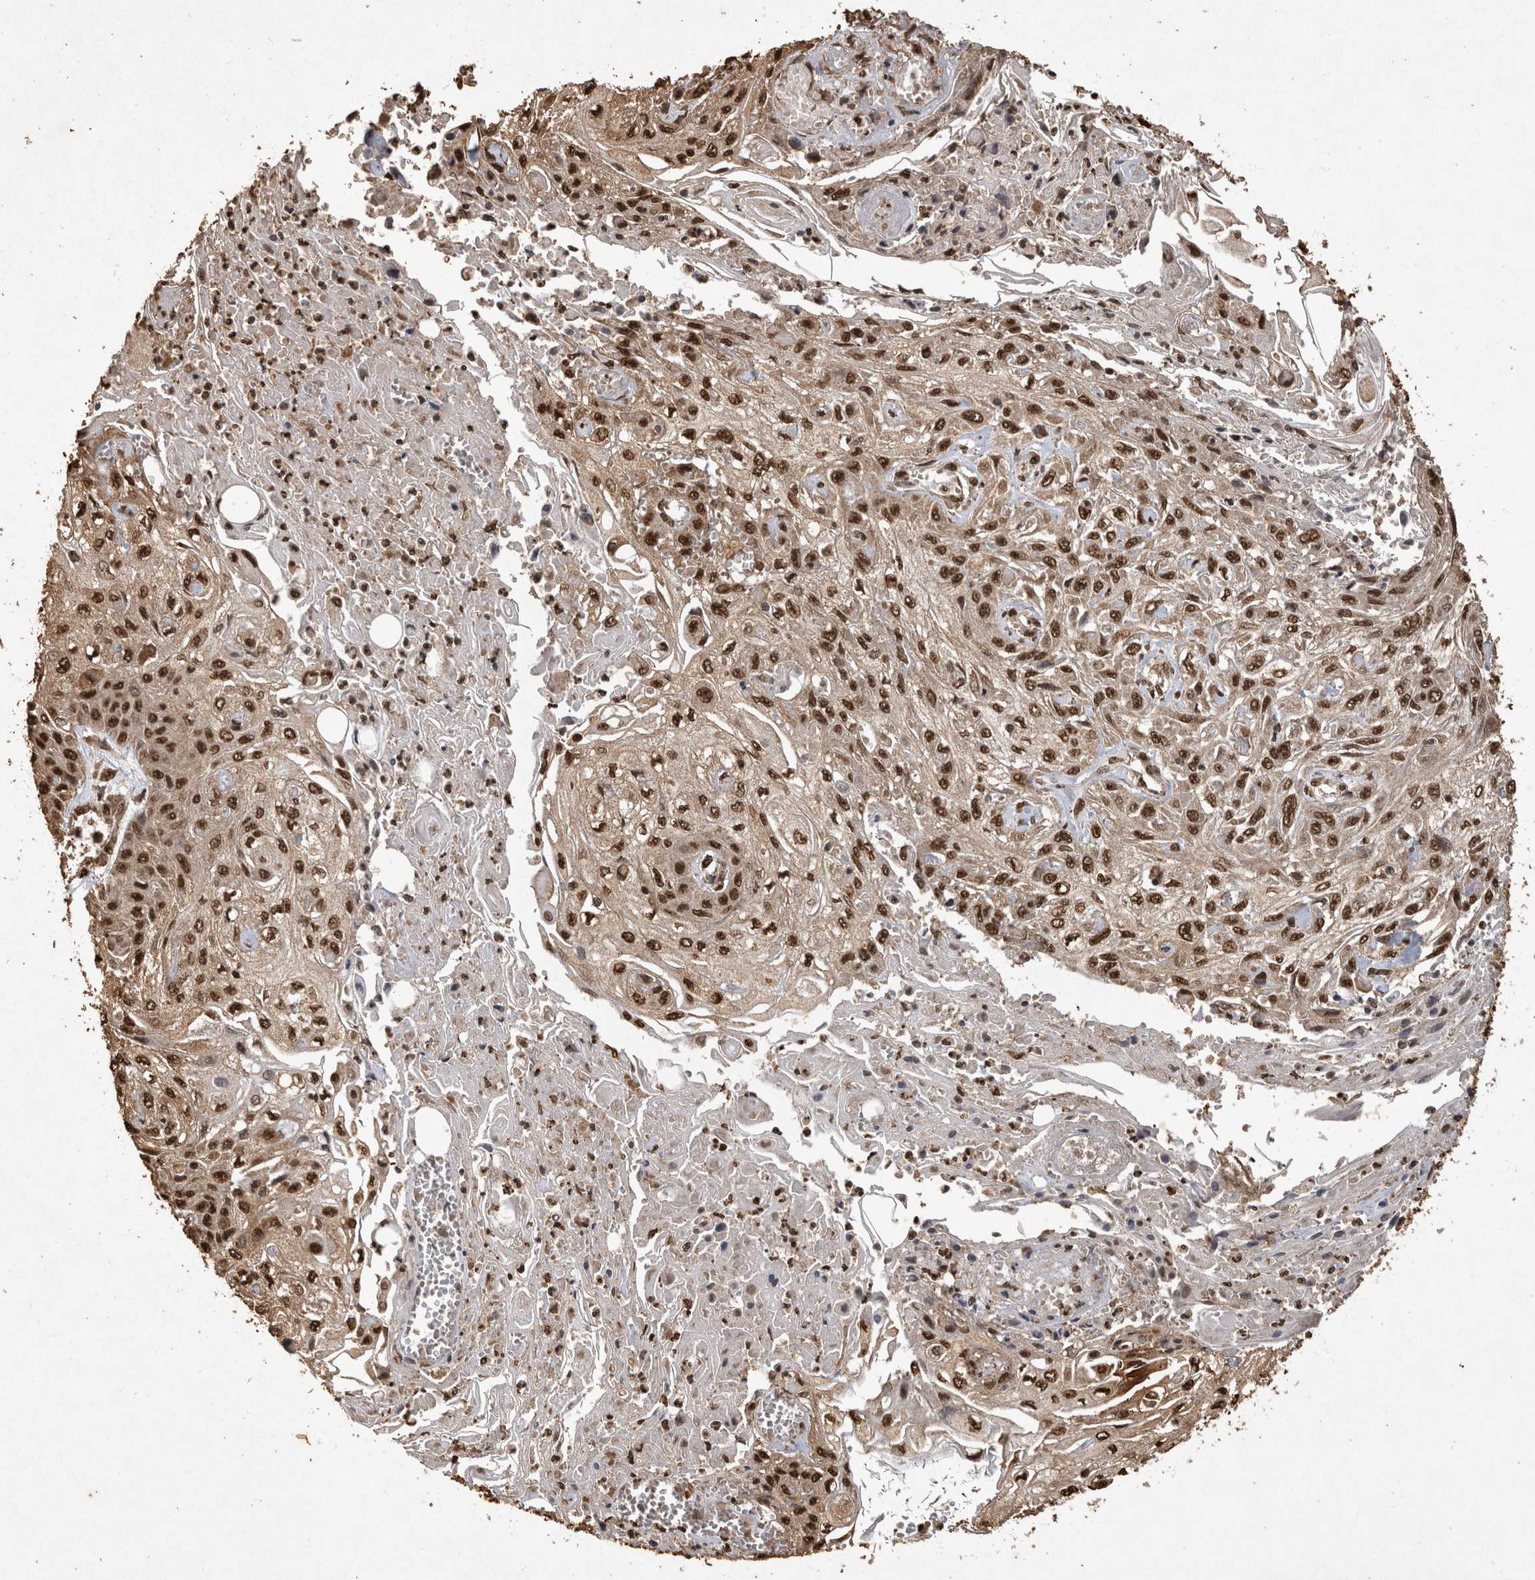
{"staining": {"intensity": "strong", "quantity": ">75%", "location": "nuclear"}, "tissue": "skin cancer", "cell_type": "Tumor cells", "image_type": "cancer", "snomed": [{"axis": "morphology", "description": "Squamous cell carcinoma, NOS"}, {"axis": "morphology", "description": "Squamous cell carcinoma, metastatic, NOS"}, {"axis": "topography", "description": "Skin"}, {"axis": "topography", "description": "Lymph node"}], "caption": "Immunohistochemical staining of squamous cell carcinoma (skin) shows strong nuclear protein staining in about >75% of tumor cells.", "gene": "OAS2", "patient": {"sex": "male", "age": 75}}